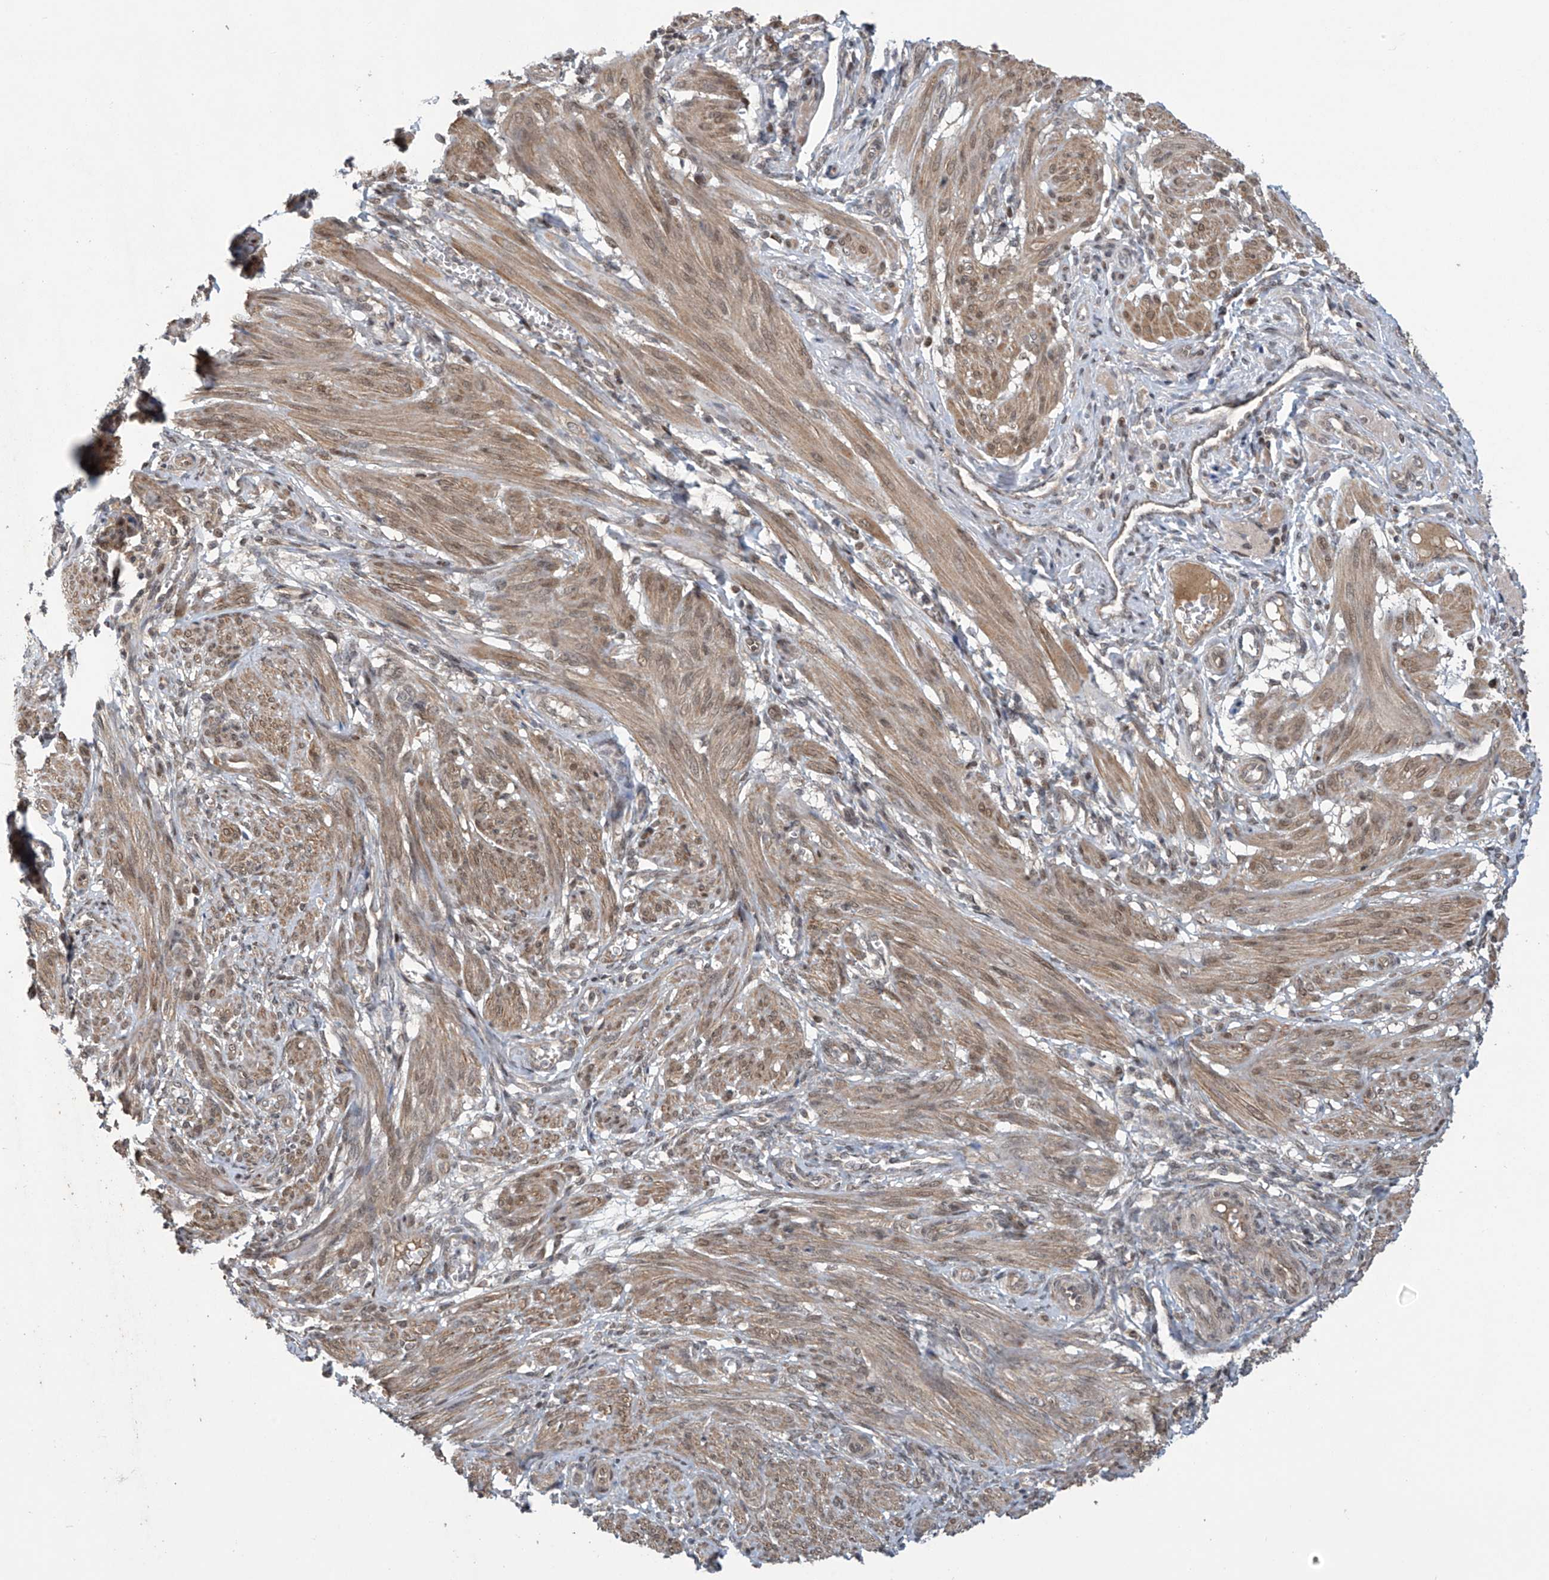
{"staining": {"intensity": "moderate", "quantity": ">75%", "location": "cytoplasmic/membranous,nuclear"}, "tissue": "smooth muscle", "cell_type": "Smooth muscle cells", "image_type": "normal", "snomed": [{"axis": "morphology", "description": "Normal tissue, NOS"}, {"axis": "topography", "description": "Smooth muscle"}], "caption": "Human smooth muscle stained for a protein (brown) reveals moderate cytoplasmic/membranous,nuclear positive positivity in approximately >75% of smooth muscle cells.", "gene": "ABHD13", "patient": {"sex": "female", "age": 39}}